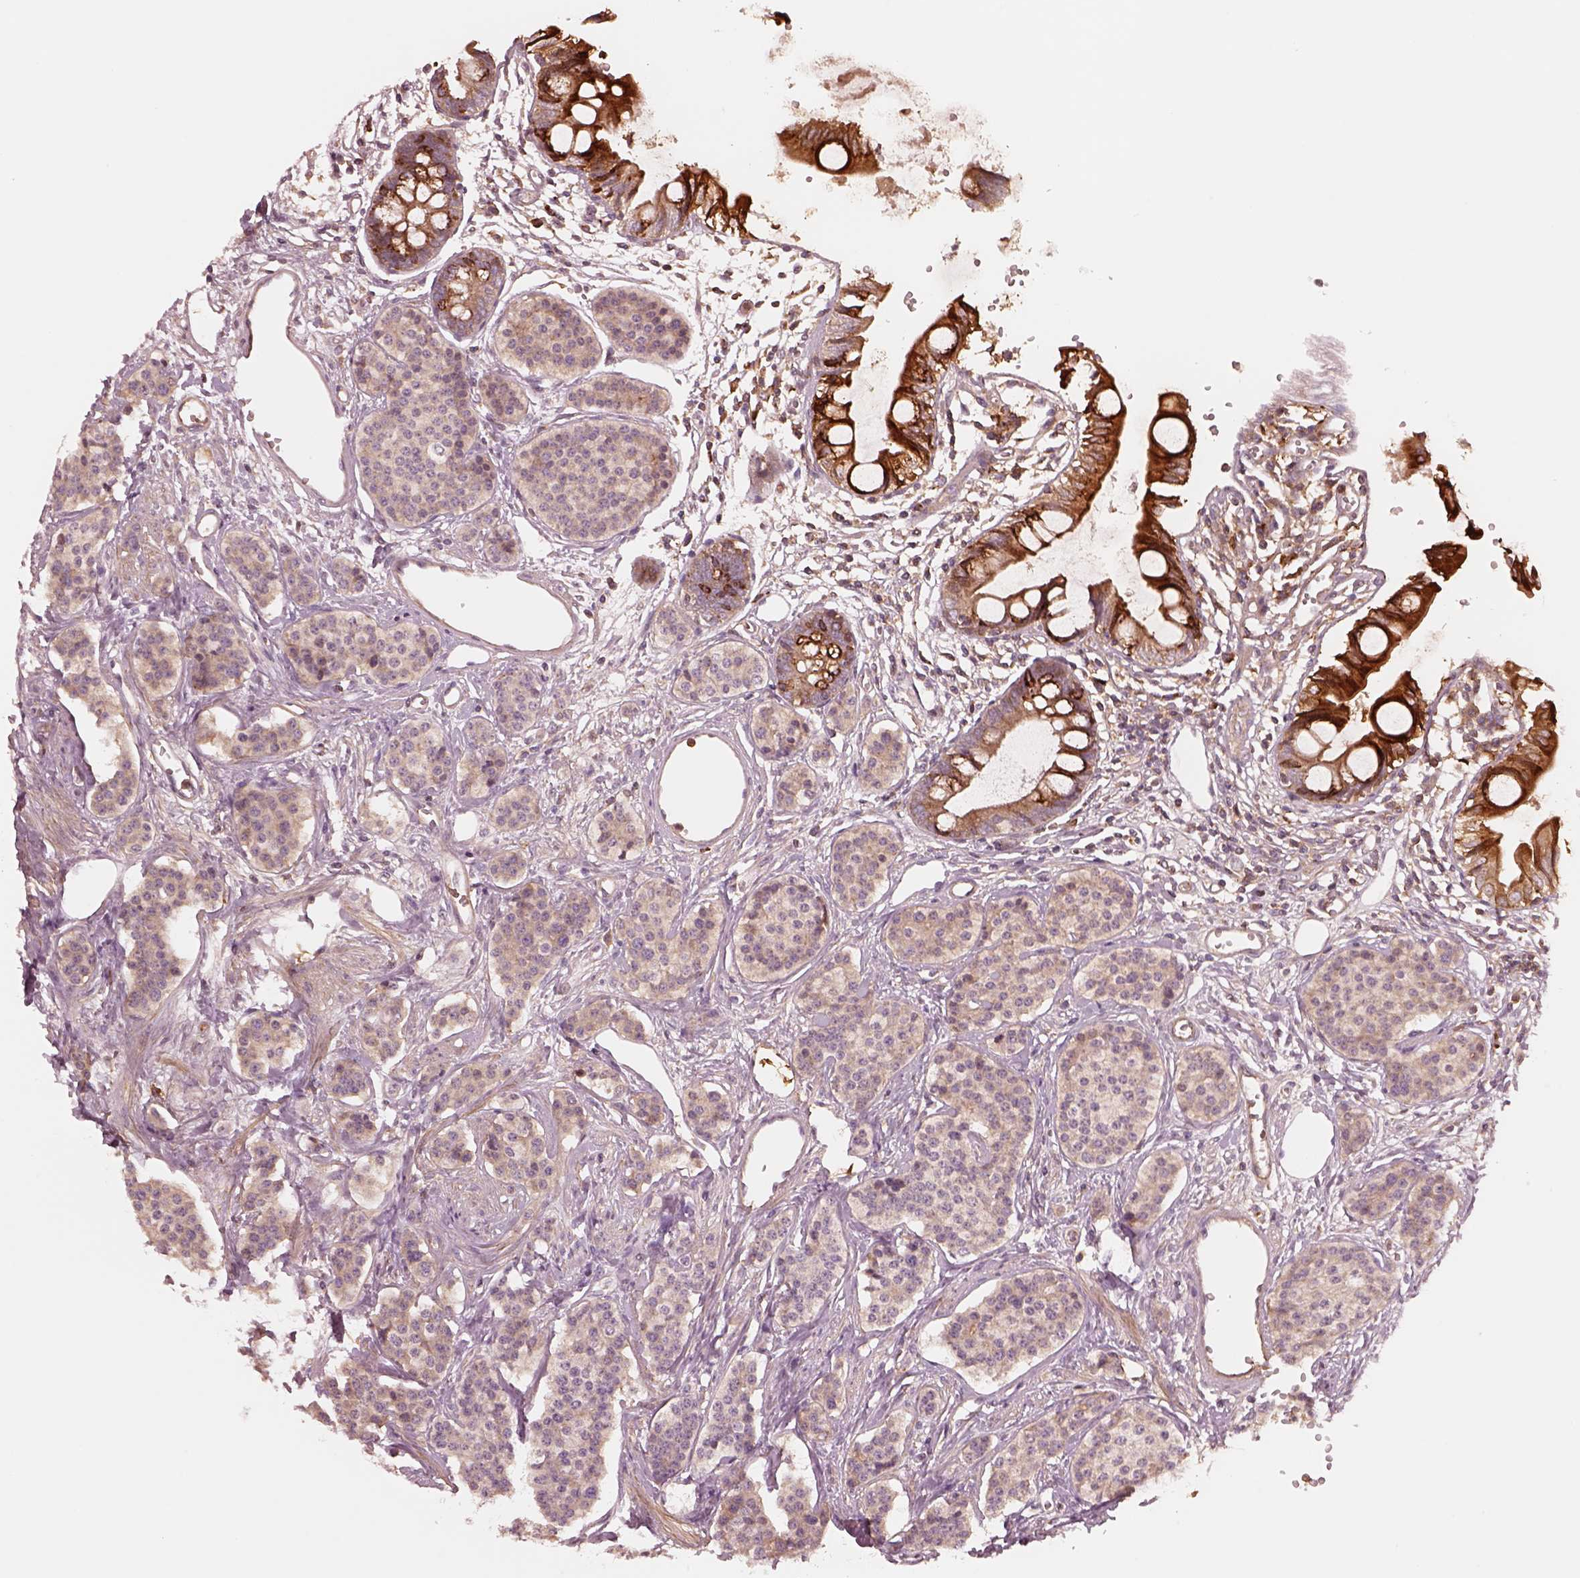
{"staining": {"intensity": "weak", "quantity": "<25%", "location": "cytoplasmic/membranous"}, "tissue": "carcinoid", "cell_type": "Tumor cells", "image_type": "cancer", "snomed": [{"axis": "morphology", "description": "Carcinoid, malignant, NOS"}, {"axis": "topography", "description": "Small intestine"}], "caption": "Tumor cells show no significant protein expression in carcinoid (malignant). (DAB (3,3'-diaminobenzidine) immunohistochemistry with hematoxylin counter stain).", "gene": "ASCC2", "patient": {"sex": "female", "age": 64}}